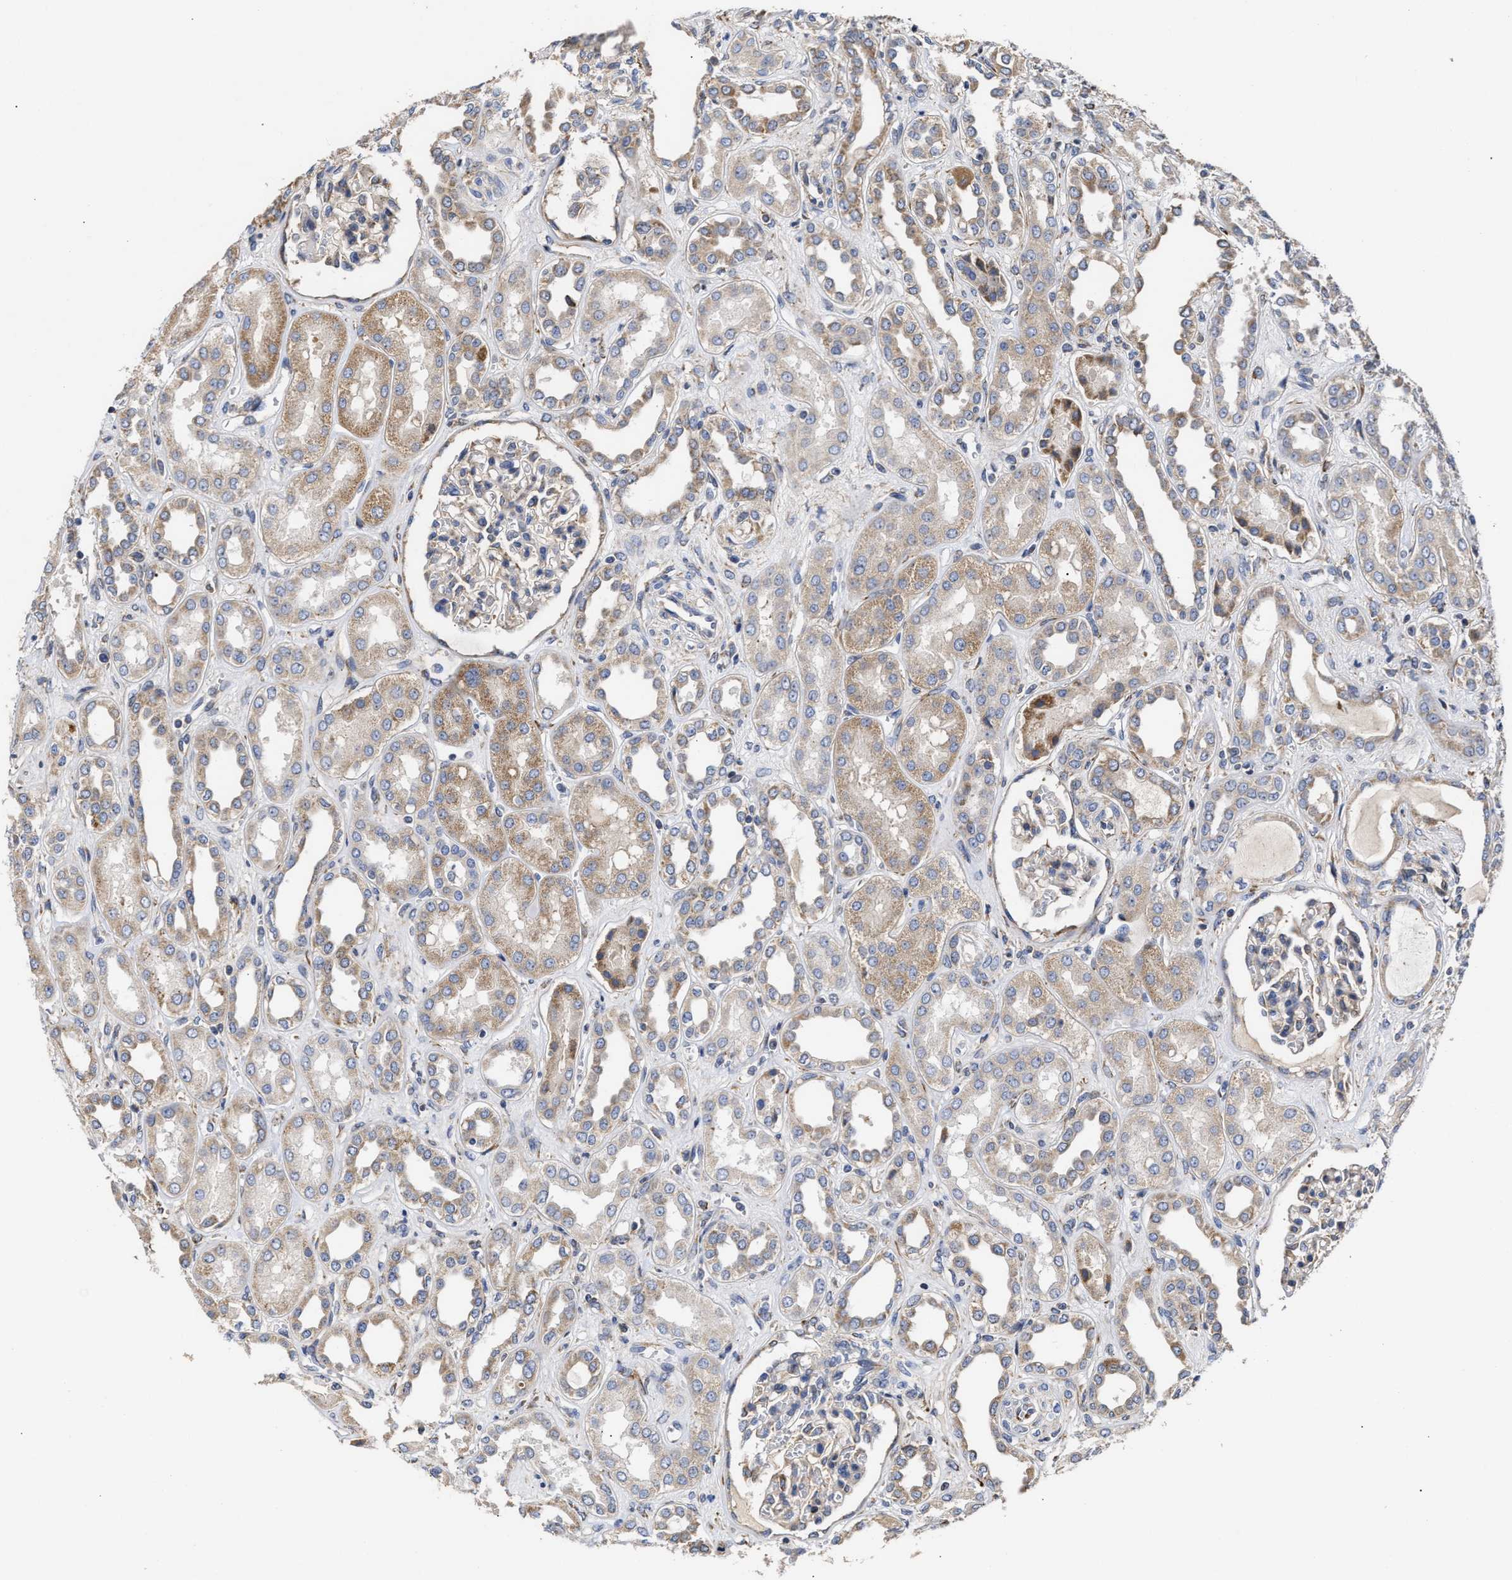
{"staining": {"intensity": "moderate", "quantity": "<25%", "location": "cytoplasmic/membranous"}, "tissue": "kidney", "cell_type": "Cells in glomeruli", "image_type": "normal", "snomed": [{"axis": "morphology", "description": "Normal tissue, NOS"}, {"axis": "topography", "description": "Kidney"}], "caption": "Immunohistochemistry (IHC) photomicrograph of unremarkable kidney: human kidney stained using IHC exhibits low levels of moderate protein expression localized specifically in the cytoplasmic/membranous of cells in glomeruli, appearing as a cytoplasmic/membranous brown color.", "gene": "MALSU1", "patient": {"sex": "male", "age": 59}}